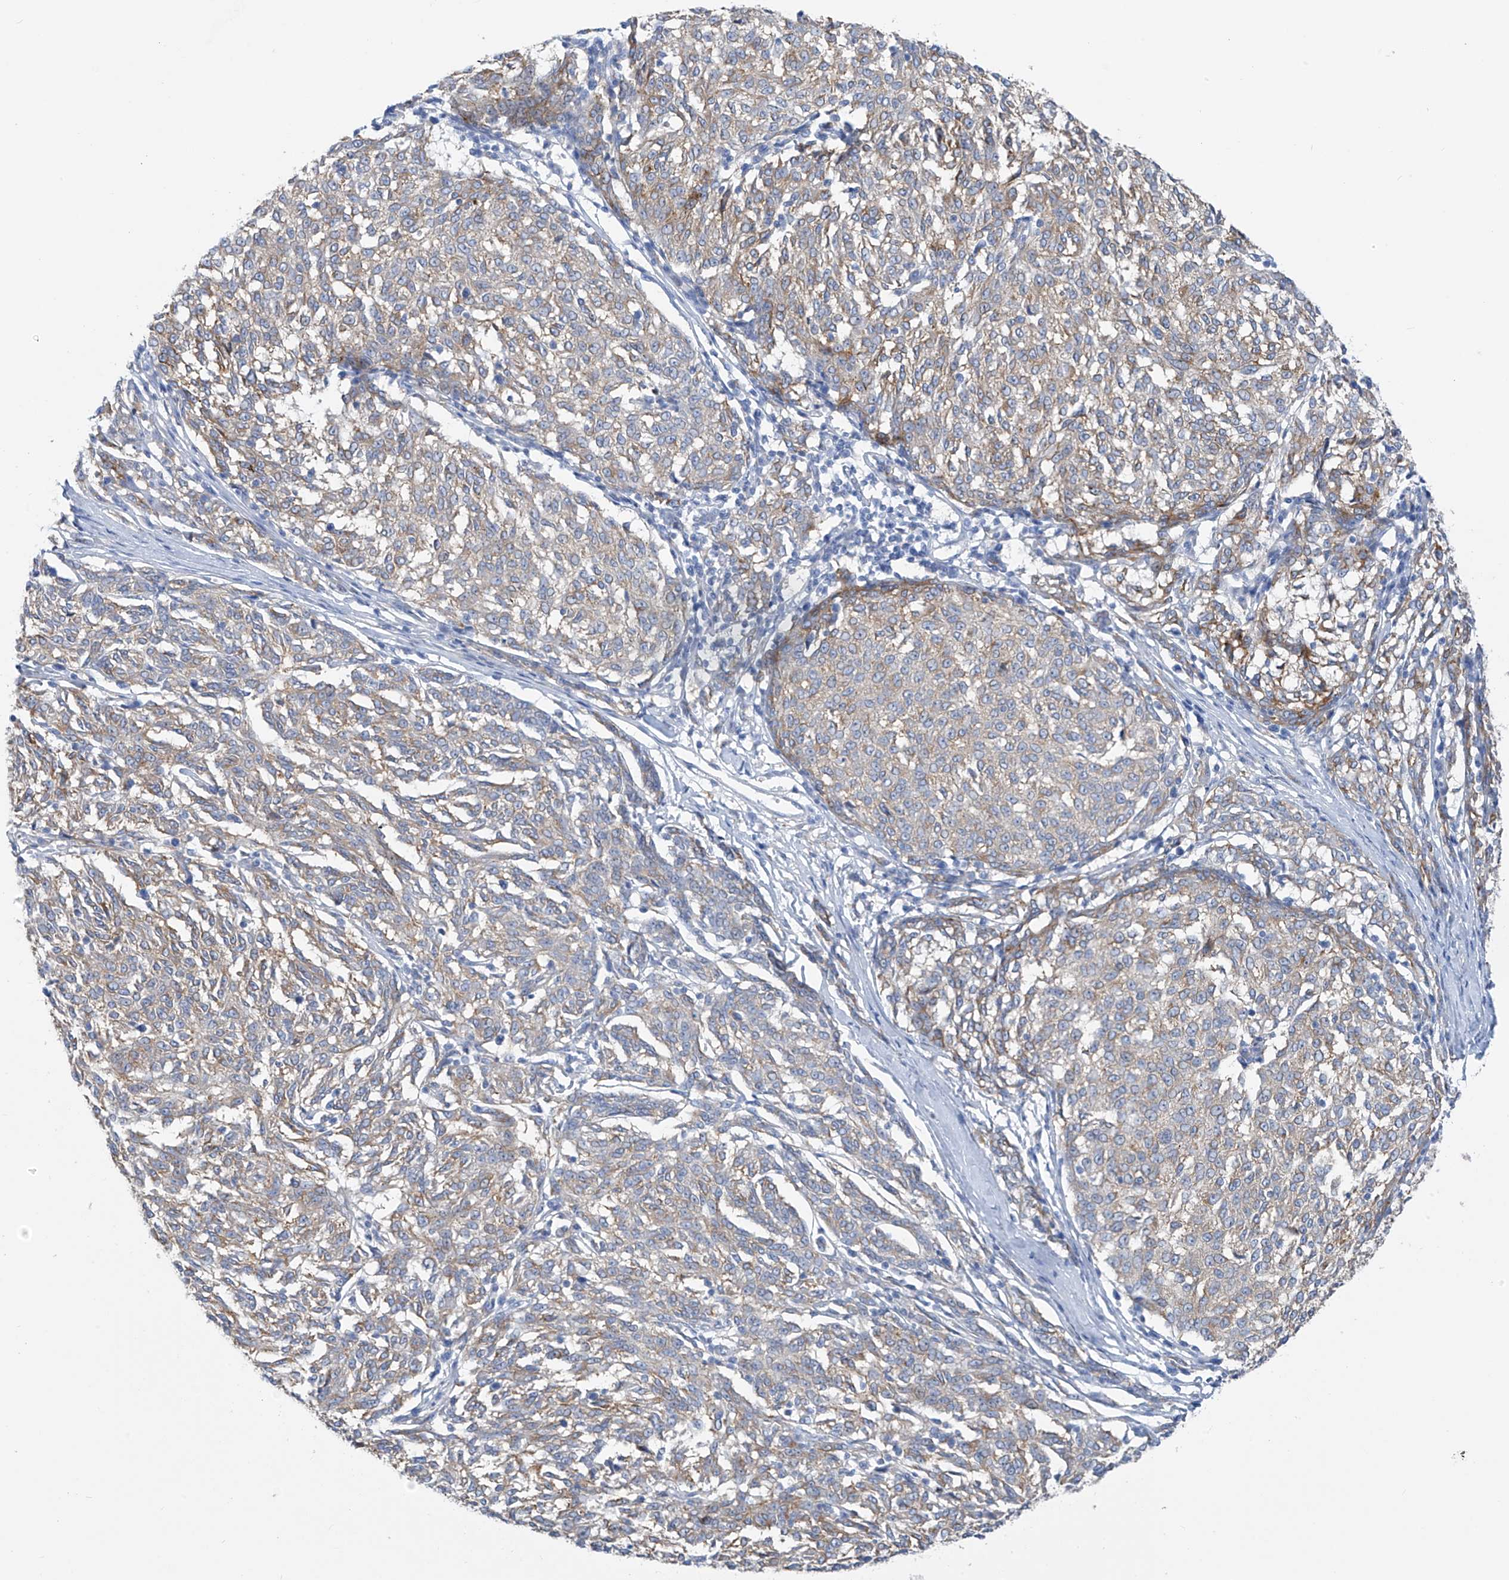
{"staining": {"intensity": "weak", "quantity": ">75%", "location": "cytoplasmic/membranous"}, "tissue": "melanoma", "cell_type": "Tumor cells", "image_type": "cancer", "snomed": [{"axis": "morphology", "description": "Malignant melanoma, NOS"}, {"axis": "topography", "description": "Skin"}], "caption": "Immunohistochemistry (IHC) of human melanoma exhibits low levels of weak cytoplasmic/membranous staining in about >75% of tumor cells. (Stains: DAB in brown, nuclei in blue, Microscopy: brightfield microscopy at high magnification).", "gene": "GLMP", "patient": {"sex": "female", "age": 72}}